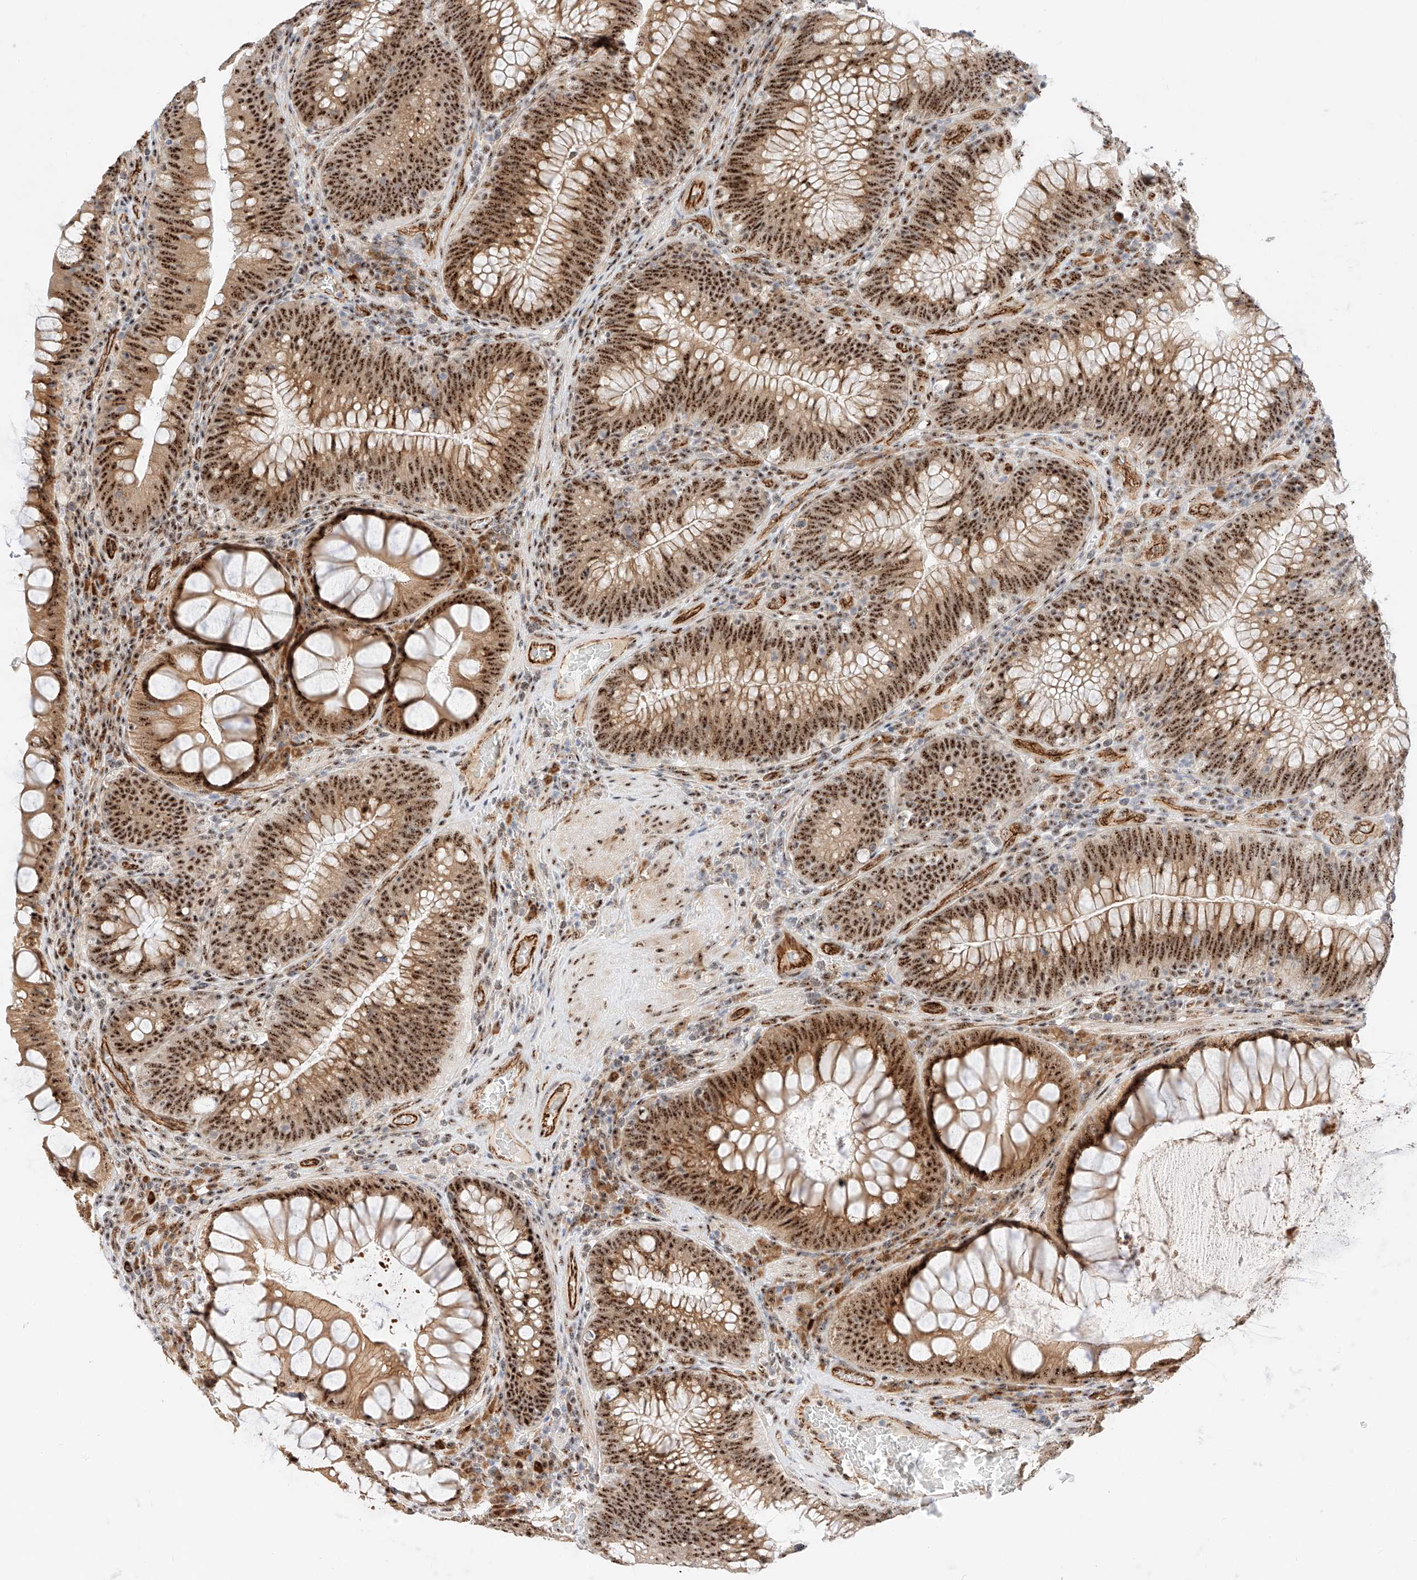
{"staining": {"intensity": "strong", "quantity": ">75%", "location": "cytoplasmic/membranous,nuclear"}, "tissue": "colorectal cancer", "cell_type": "Tumor cells", "image_type": "cancer", "snomed": [{"axis": "morphology", "description": "Normal tissue, NOS"}, {"axis": "topography", "description": "Colon"}], "caption": "Colorectal cancer stained with immunohistochemistry shows strong cytoplasmic/membranous and nuclear positivity in approximately >75% of tumor cells.", "gene": "ATXN7L2", "patient": {"sex": "female", "age": 82}}